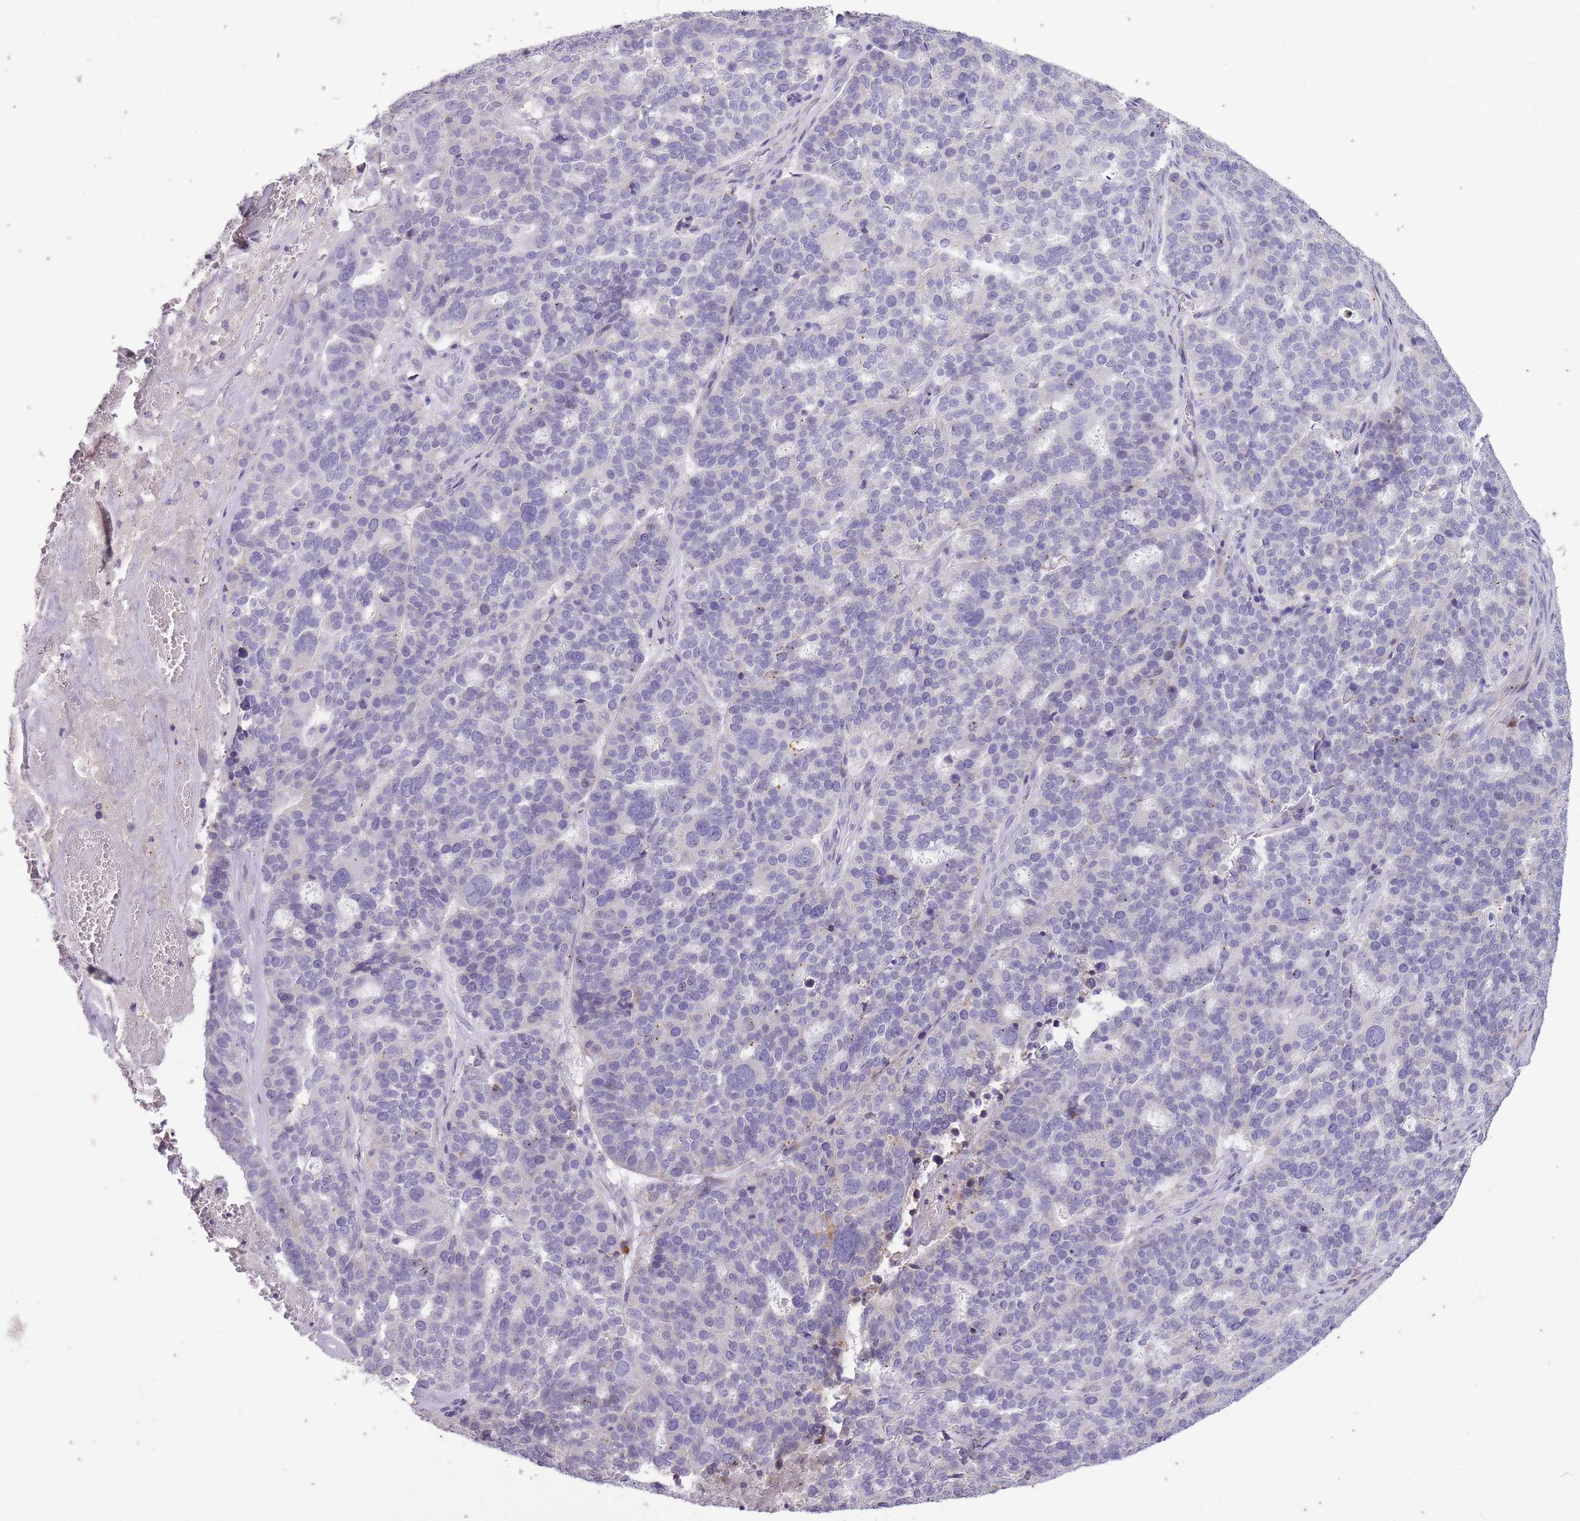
{"staining": {"intensity": "negative", "quantity": "none", "location": "none"}, "tissue": "ovarian cancer", "cell_type": "Tumor cells", "image_type": "cancer", "snomed": [{"axis": "morphology", "description": "Cystadenocarcinoma, serous, NOS"}, {"axis": "topography", "description": "Ovary"}], "caption": "DAB immunohistochemical staining of ovarian serous cystadenocarcinoma reveals no significant expression in tumor cells. Nuclei are stained in blue.", "gene": "CNTNAP3", "patient": {"sex": "female", "age": 59}}